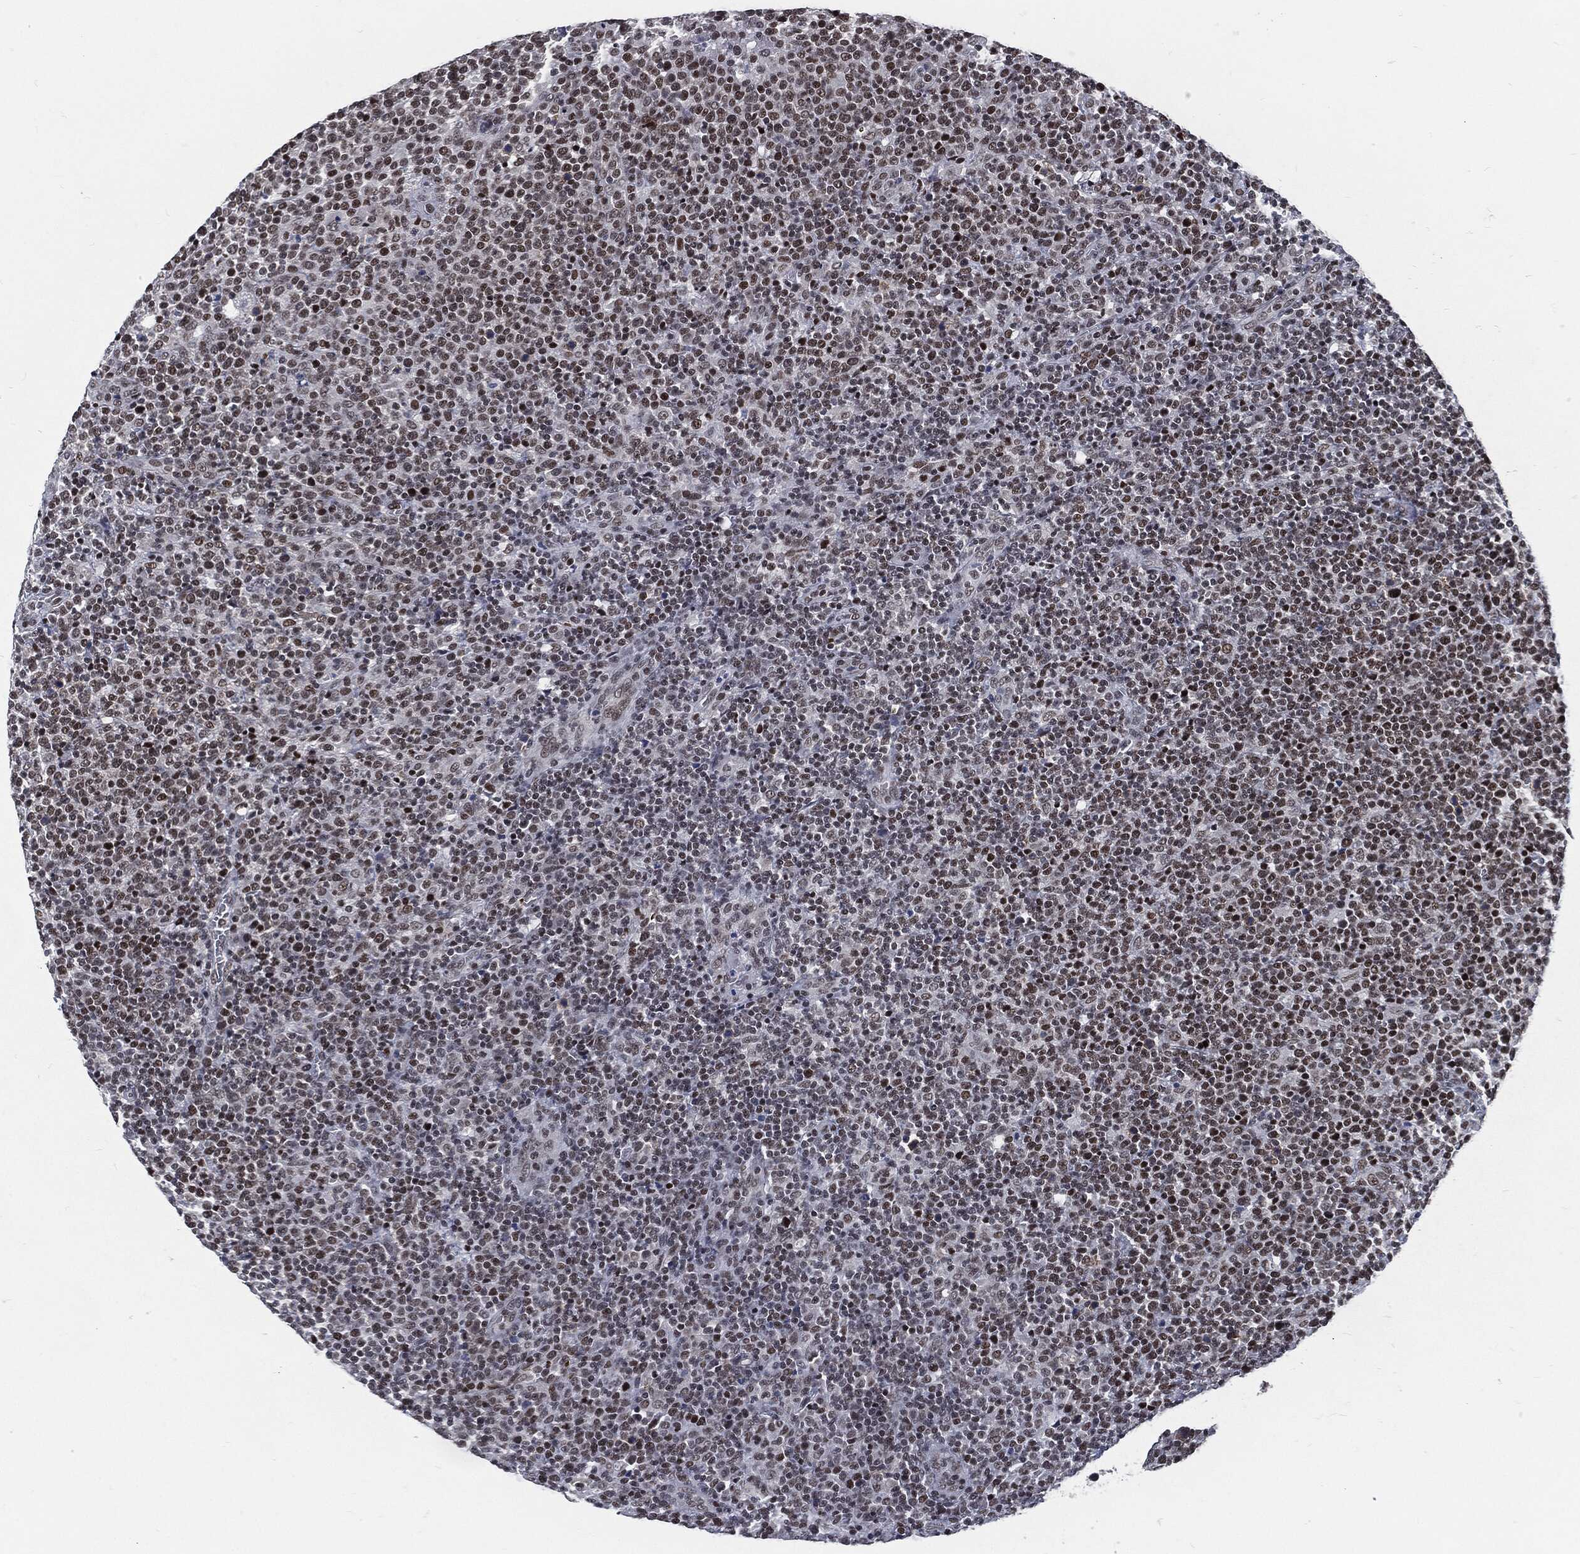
{"staining": {"intensity": "strong", "quantity": "<25%", "location": "nuclear"}, "tissue": "lymphoma", "cell_type": "Tumor cells", "image_type": "cancer", "snomed": [{"axis": "morphology", "description": "Malignant lymphoma, non-Hodgkin's type, High grade"}, {"axis": "topography", "description": "Lymph node"}], "caption": "Tumor cells exhibit strong nuclear staining in approximately <25% of cells in malignant lymphoma, non-Hodgkin's type (high-grade).", "gene": "ANXA1", "patient": {"sex": "male", "age": 61}}